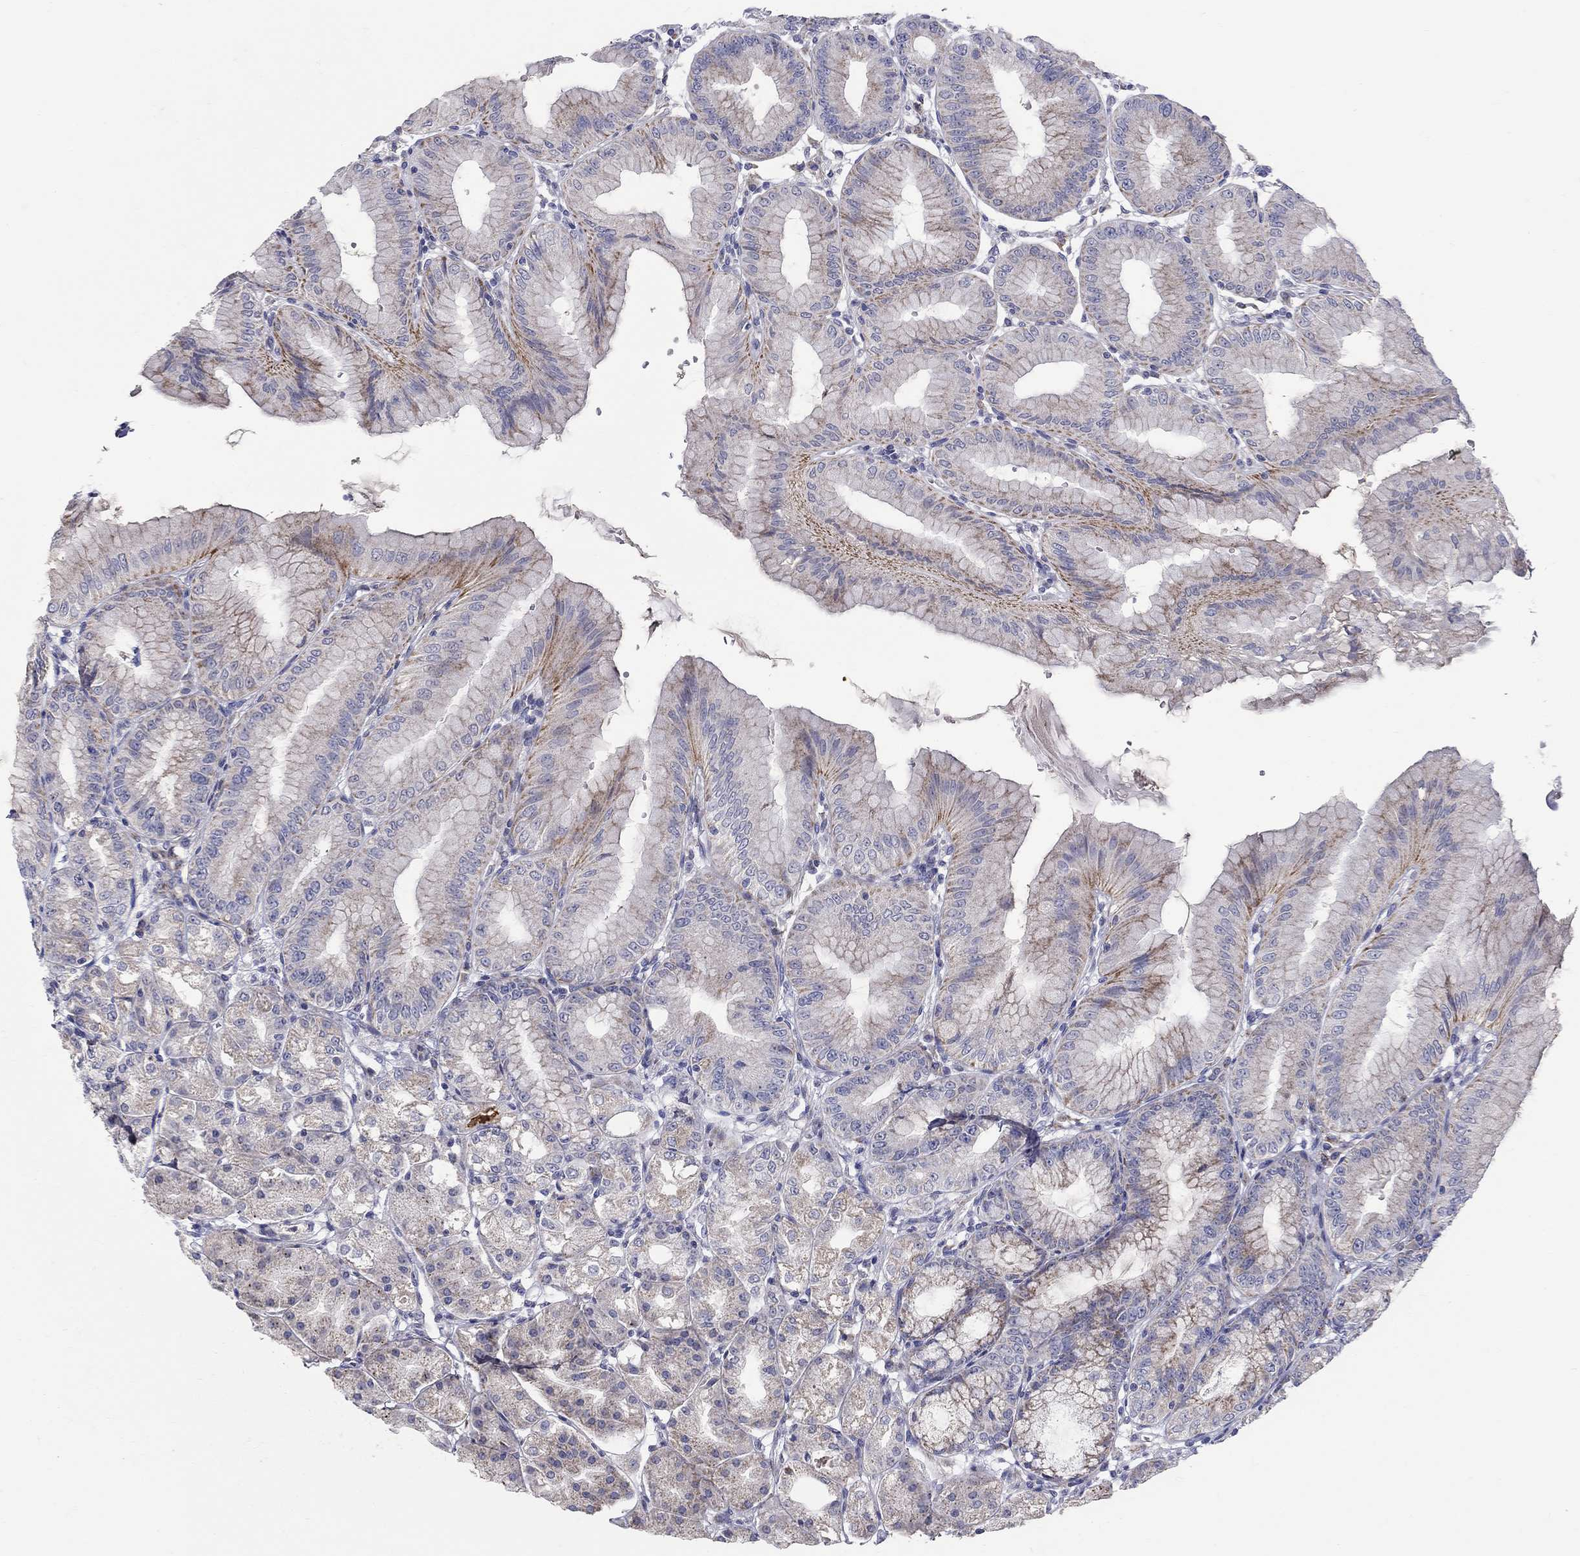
{"staining": {"intensity": "moderate", "quantity": "25%-75%", "location": "cytoplasmic/membranous"}, "tissue": "stomach", "cell_type": "Glandular cells", "image_type": "normal", "snomed": [{"axis": "morphology", "description": "Normal tissue, NOS"}, {"axis": "topography", "description": "Stomach"}], "caption": "Unremarkable stomach shows moderate cytoplasmic/membranous staining in approximately 25%-75% of glandular cells, visualized by immunohistochemistry. (Stains: DAB in brown, nuclei in blue, Microscopy: brightfield microscopy at high magnification).", "gene": "HMX2", "patient": {"sex": "male", "age": 71}}